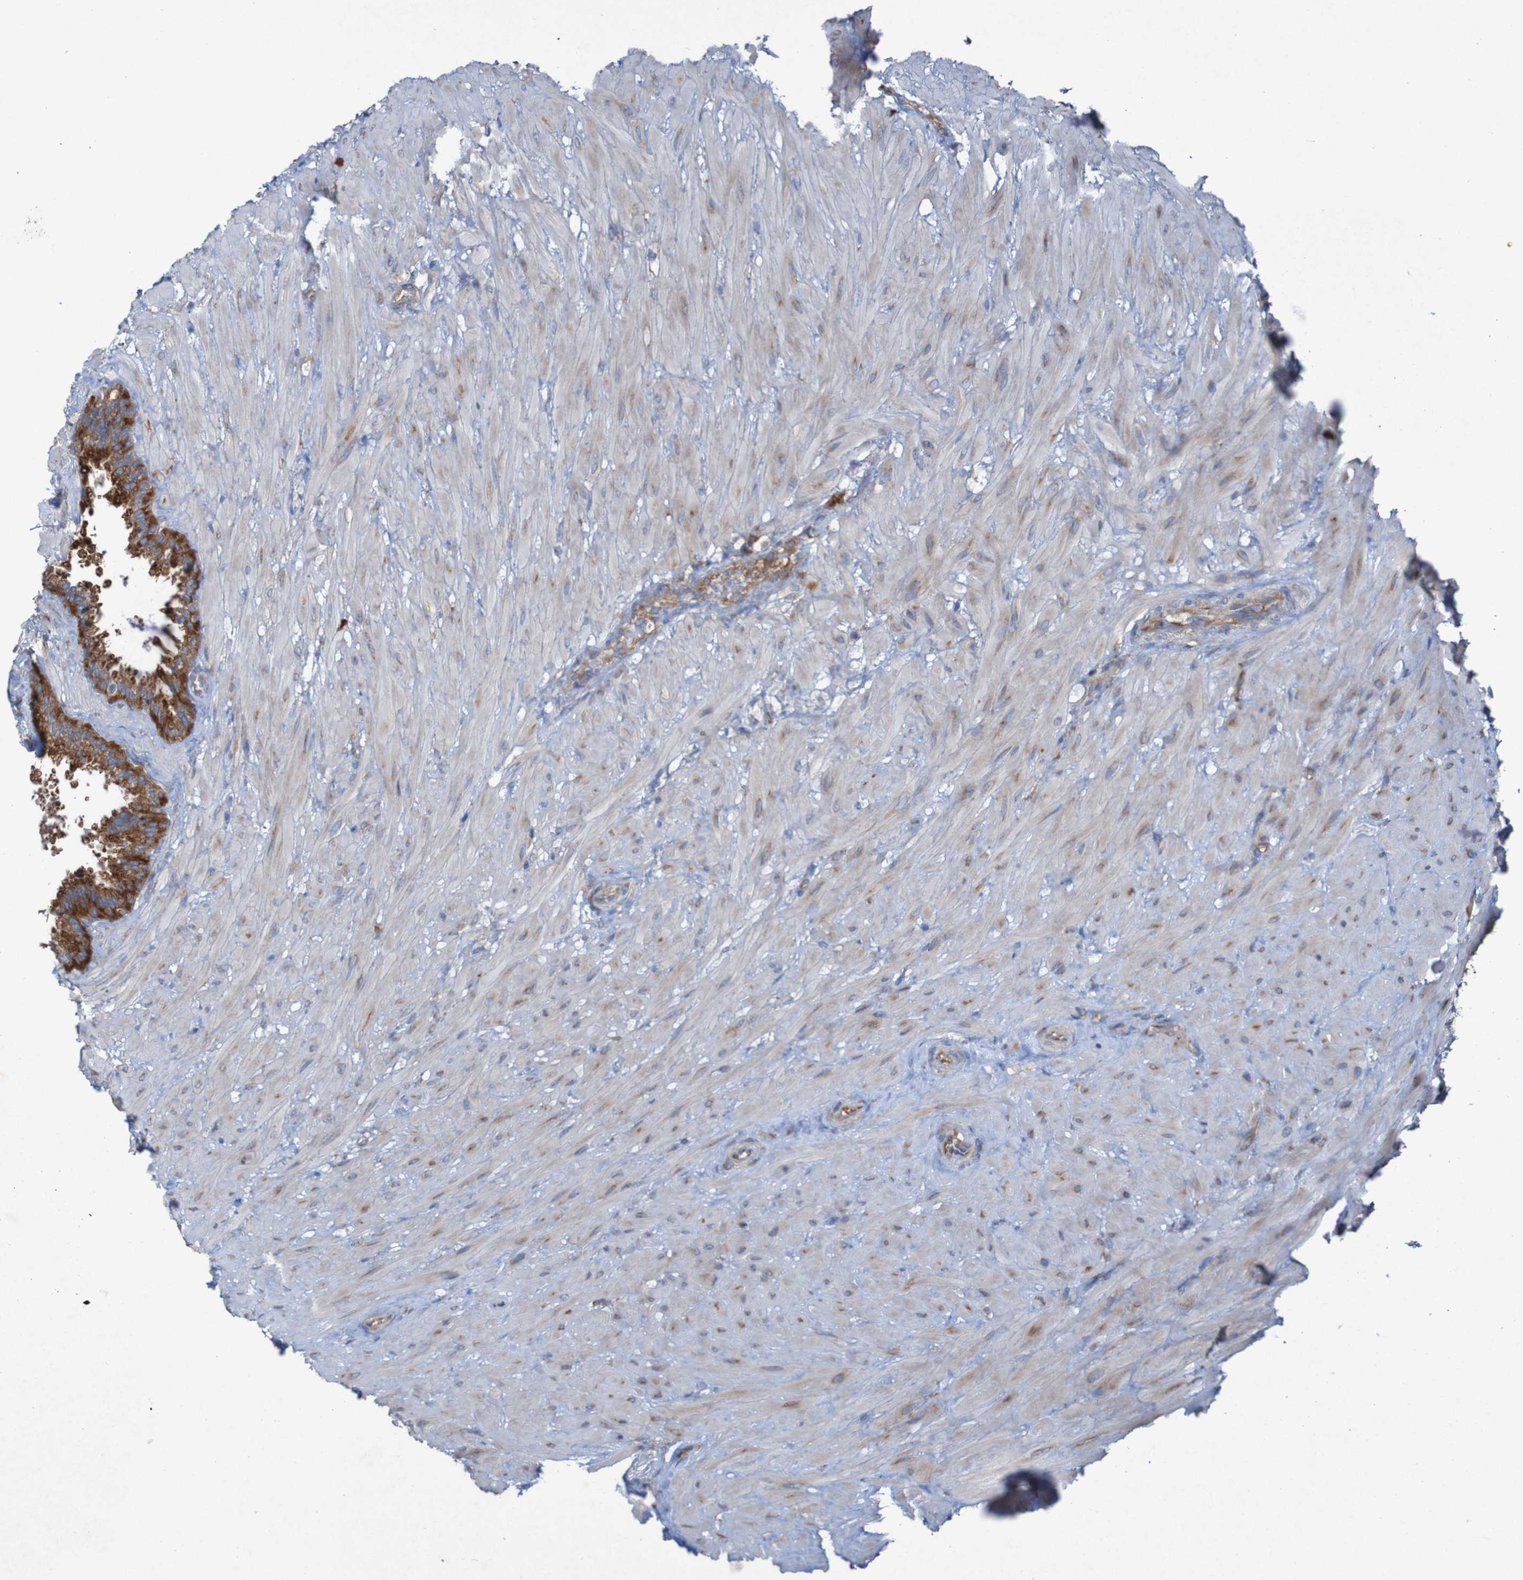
{"staining": {"intensity": "strong", "quantity": ">75%", "location": "cytoplasmic/membranous"}, "tissue": "seminal vesicle", "cell_type": "Glandular cells", "image_type": "normal", "snomed": [{"axis": "morphology", "description": "Normal tissue, NOS"}, {"axis": "topography", "description": "Seminal veicle"}], "caption": "Unremarkable seminal vesicle exhibits strong cytoplasmic/membranous positivity in about >75% of glandular cells.", "gene": "RPL10L", "patient": {"sex": "male", "age": 46}}